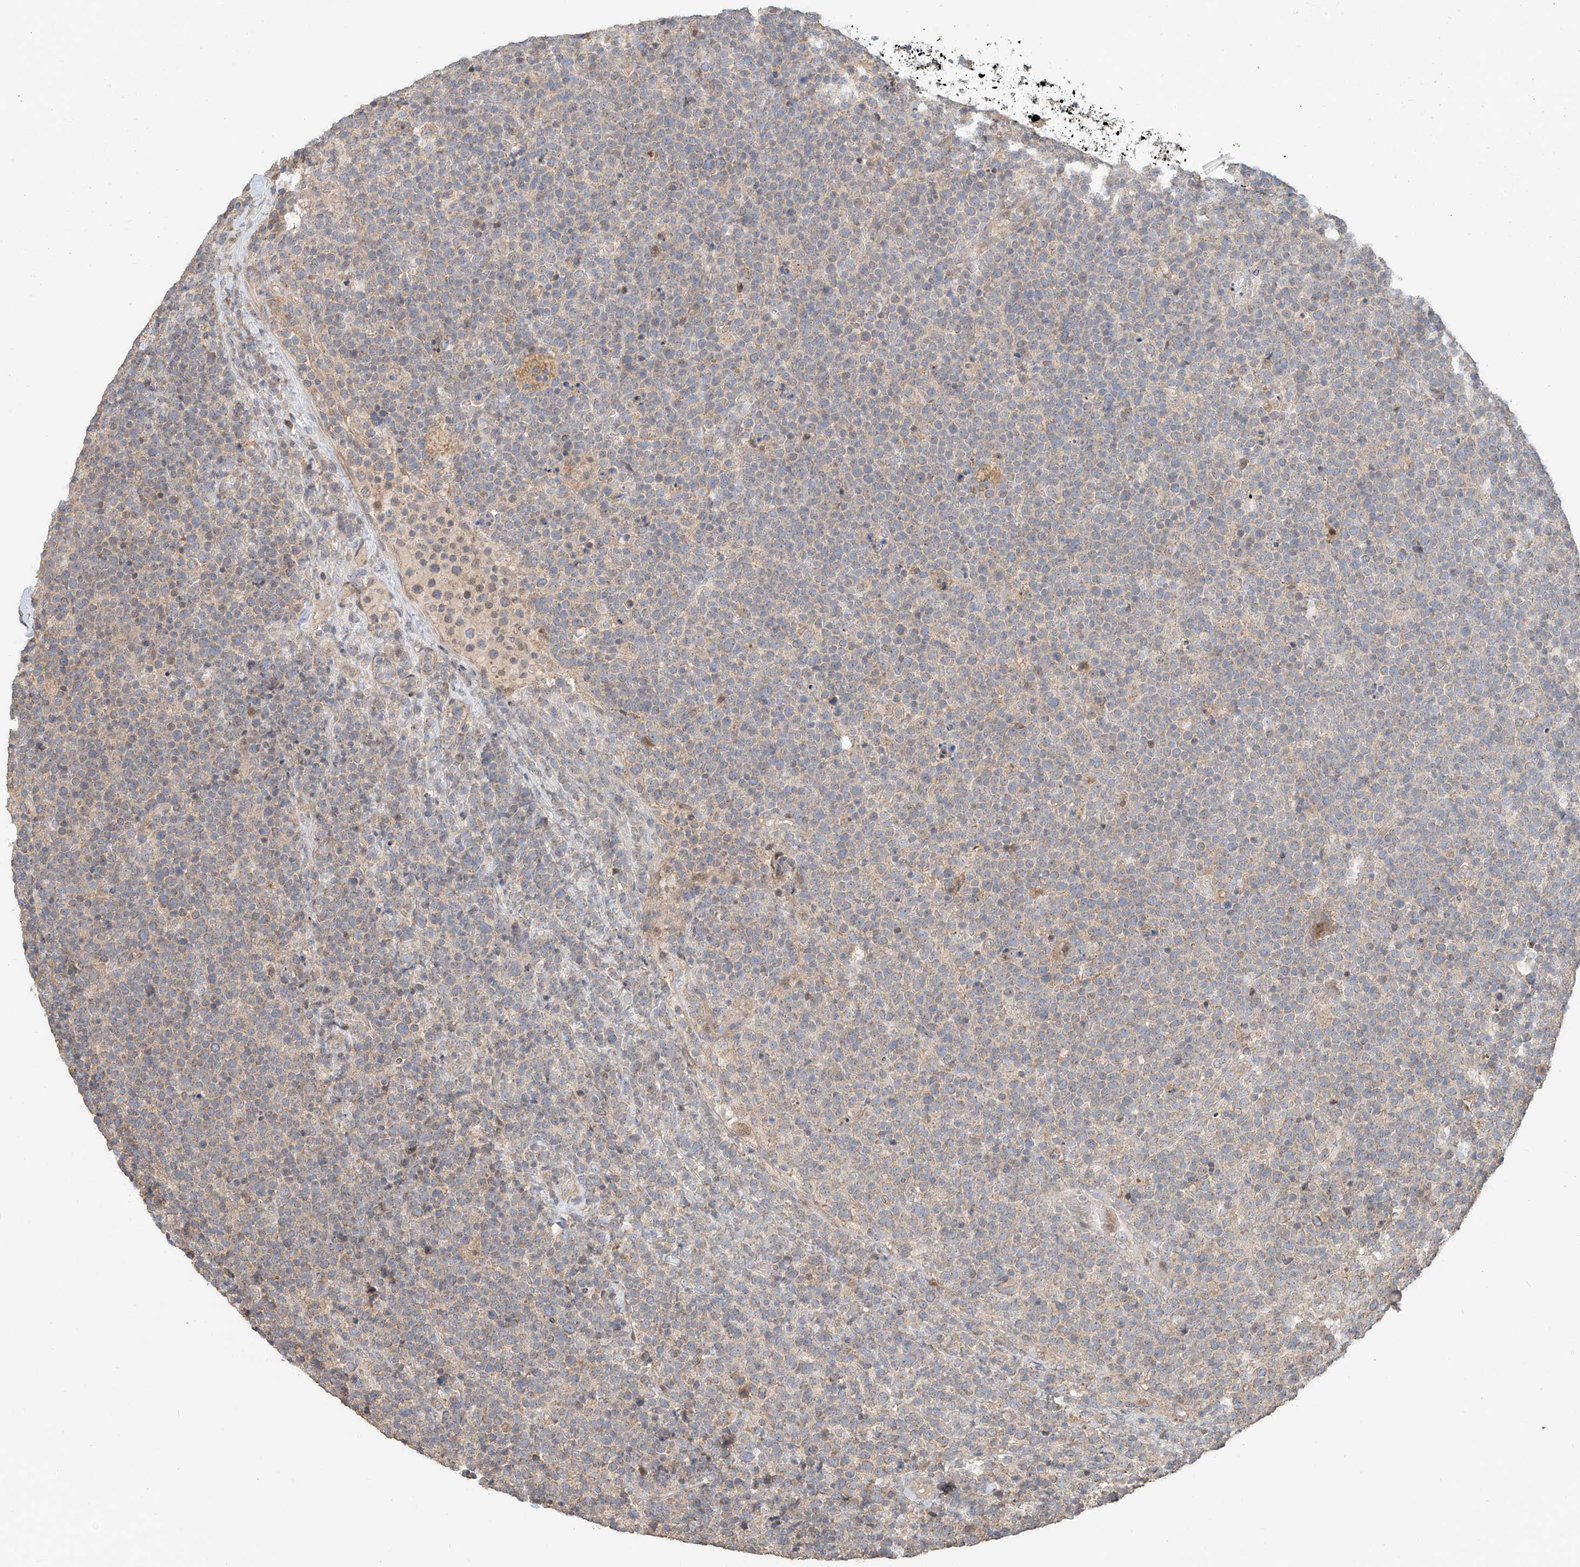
{"staining": {"intensity": "negative", "quantity": "none", "location": "none"}, "tissue": "lymphoma", "cell_type": "Tumor cells", "image_type": "cancer", "snomed": [{"axis": "morphology", "description": "Malignant lymphoma, non-Hodgkin's type, High grade"}, {"axis": "topography", "description": "Lymph node"}], "caption": "The IHC micrograph has no significant positivity in tumor cells of high-grade malignant lymphoma, non-Hodgkin's type tissue. (DAB immunohistochemistry (IHC), high magnification).", "gene": "TMEM61", "patient": {"sex": "male", "age": 61}}